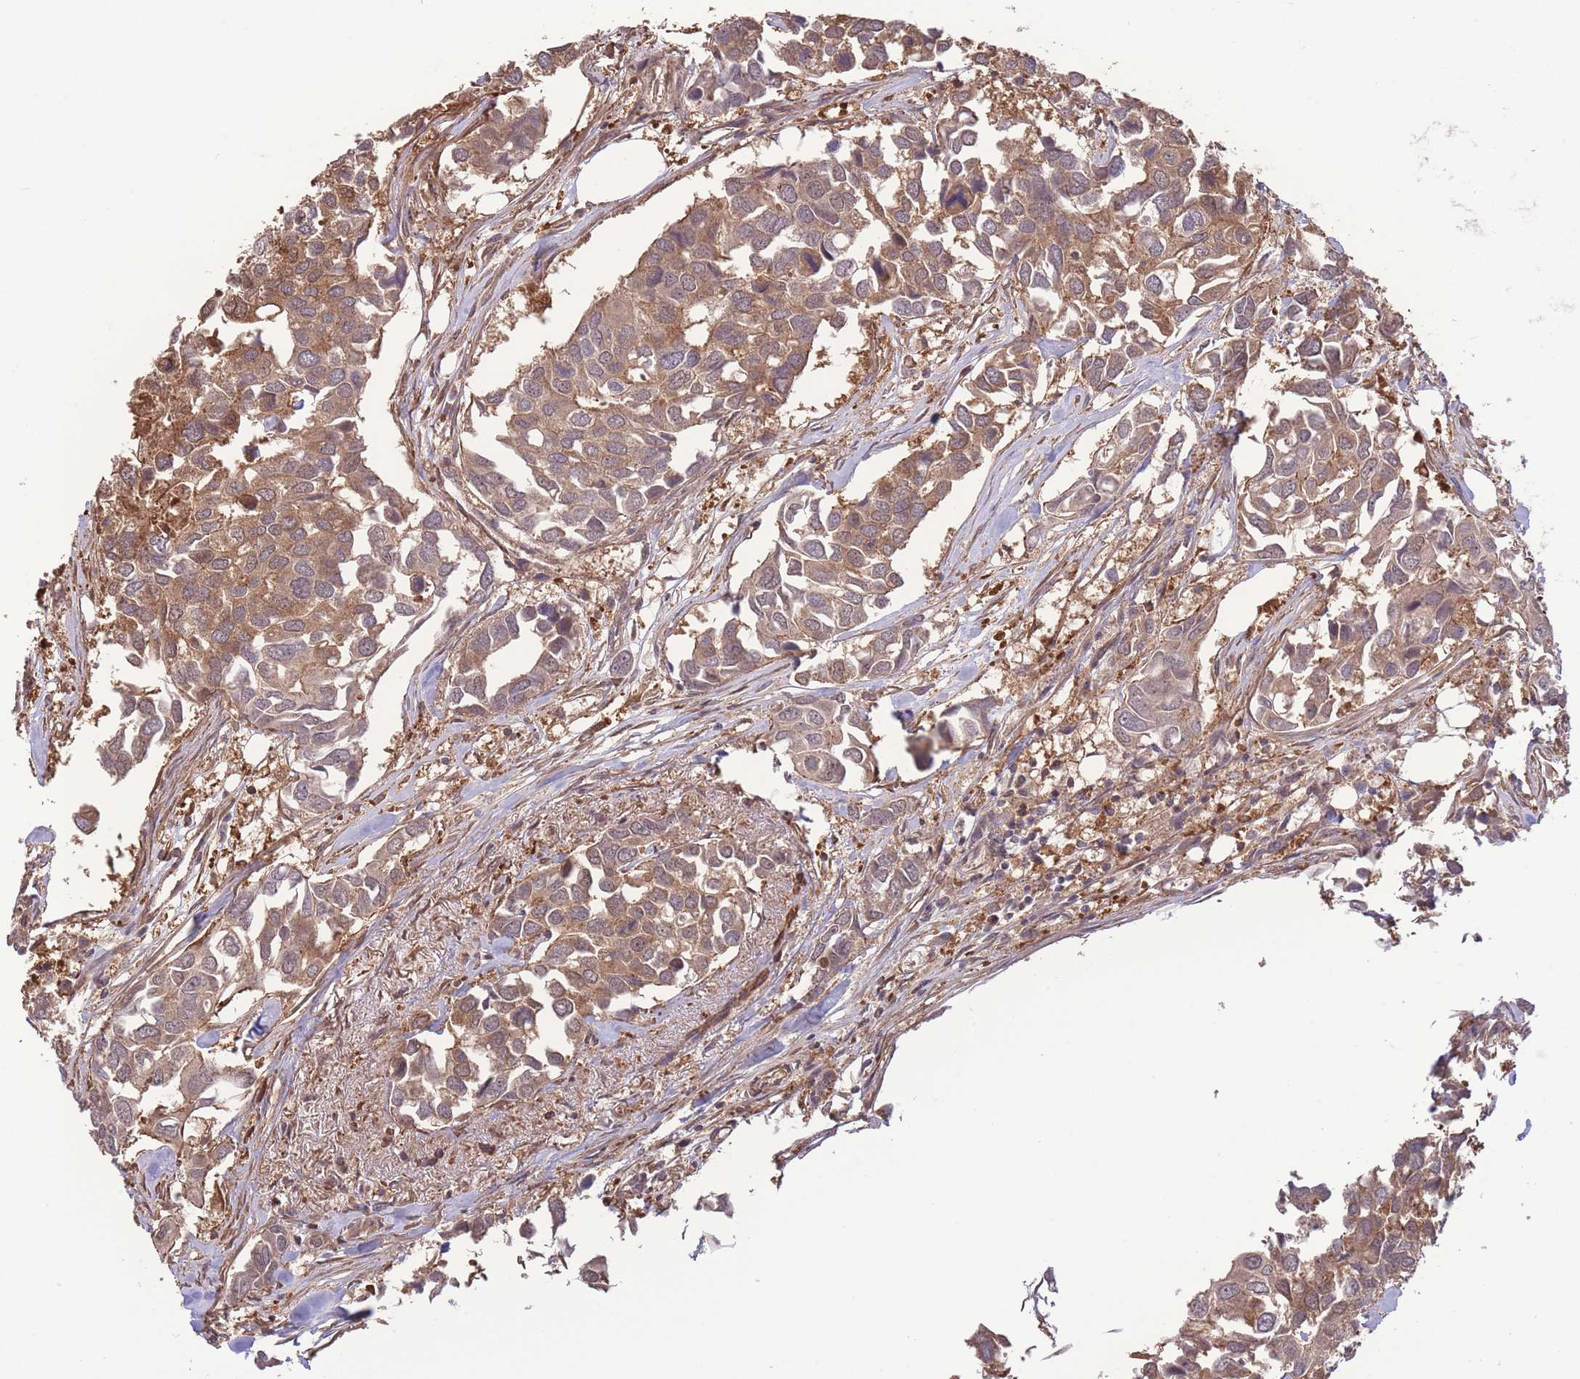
{"staining": {"intensity": "moderate", "quantity": ">75%", "location": "cytoplasmic/membranous"}, "tissue": "breast cancer", "cell_type": "Tumor cells", "image_type": "cancer", "snomed": [{"axis": "morphology", "description": "Duct carcinoma"}, {"axis": "topography", "description": "Breast"}], "caption": "Immunohistochemistry (IHC) (DAB (3,3'-diaminobenzidine)) staining of breast cancer (intraductal carcinoma) reveals moderate cytoplasmic/membranous protein positivity in approximately >75% of tumor cells.", "gene": "ZNF304", "patient": {"sex": "female", "age": 83}}